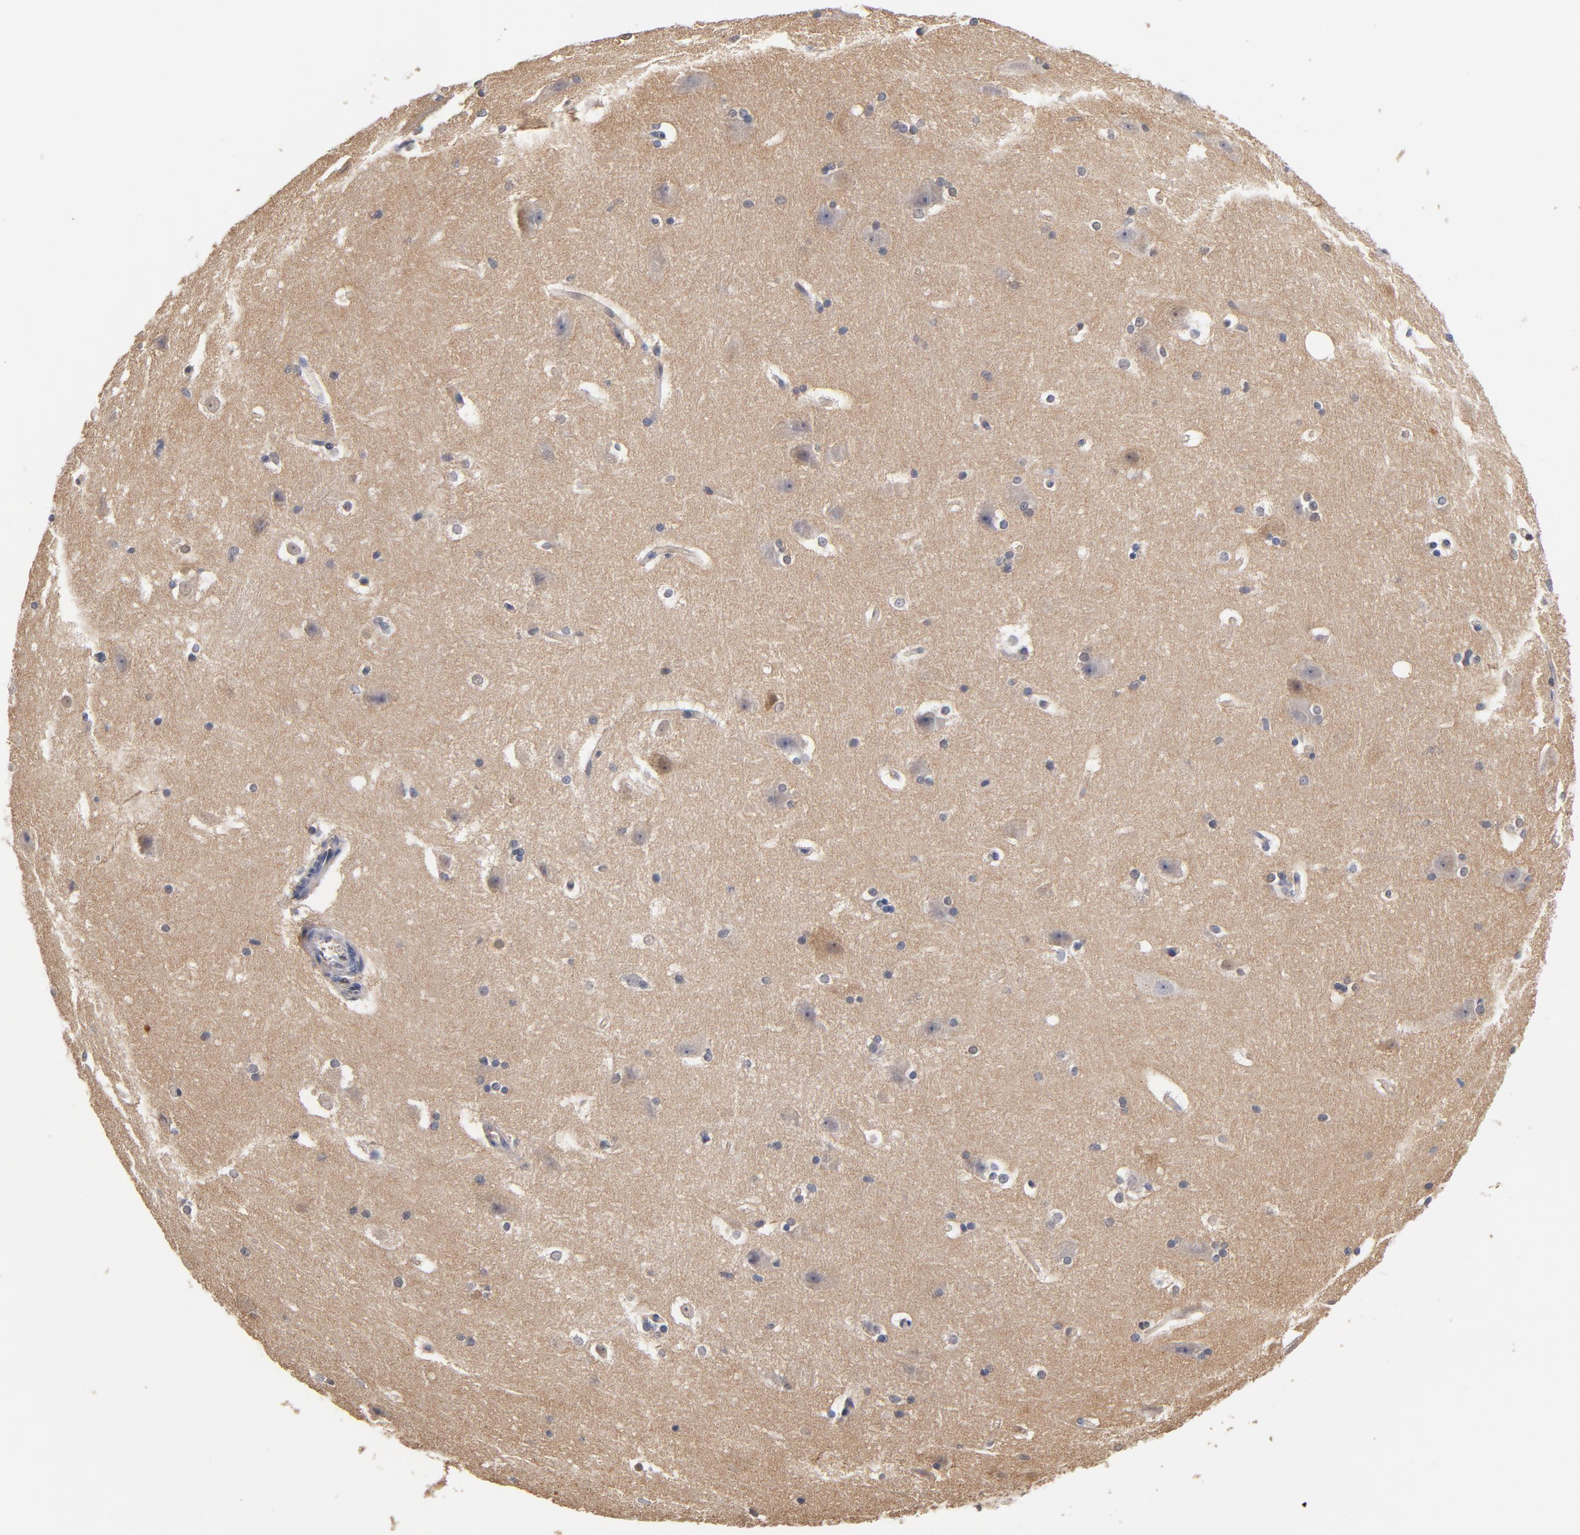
{"staining": {"intensity": "negative", "quantity": "none", "location": "none"}, "tissue": "hippocampus", "cell_type": "Glial cells", "image_type": "normal", "snomed": [{"axis": "morphology", "description": "Normal tissue, NOS"}, {"axis": "topography", "description": "Hippocampus"}], "caption": "This is an immunohistochemistry micrograph of normal human hippocampus. There is no expression in glial cells.", "gene": "MIF", "patient": {"sex": "female", "age": 19}}